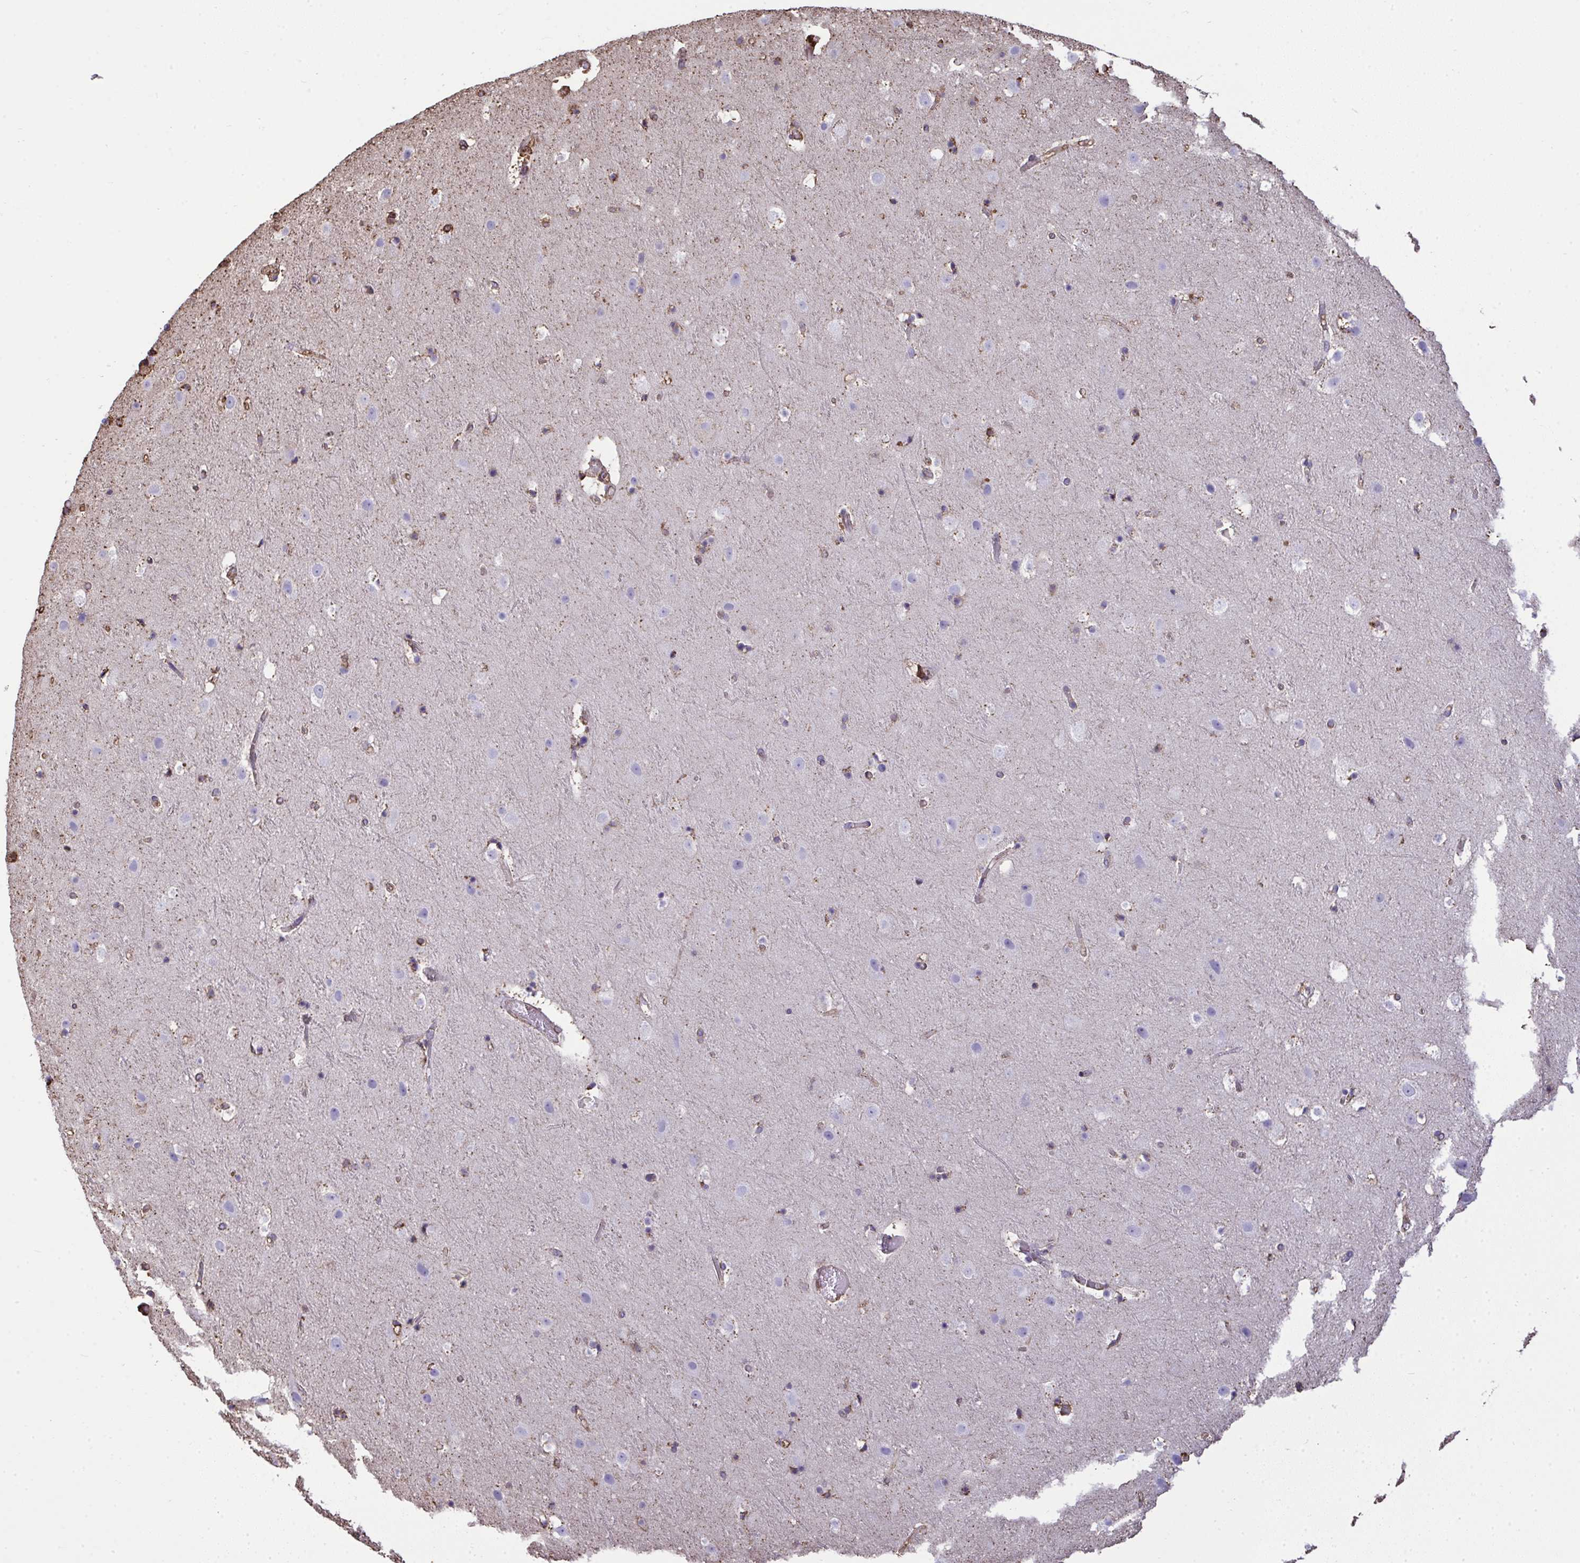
{"staining": {"intensity": "moderate", "quantity": ">75%", "location": "cytoplasmic/membranous"}, "tissue": "cerebral cortex", "cell_type": "Endothelial cells", "image_type": "normal", "snomed": [{"axis": "morphology", "description": "Normal tissue, NOS"}, {"axis": "topography", "description": "Cerebral cortex"}], "caption": "IHC (DAB) staining of unremarkable human cerebral cortex demonstrates moderate cytoplasmic/membranous protein positivity in about >75% of endothelial cells.", "gene": "ANXA5", "patient": {"sex": "female", "age": 42}}